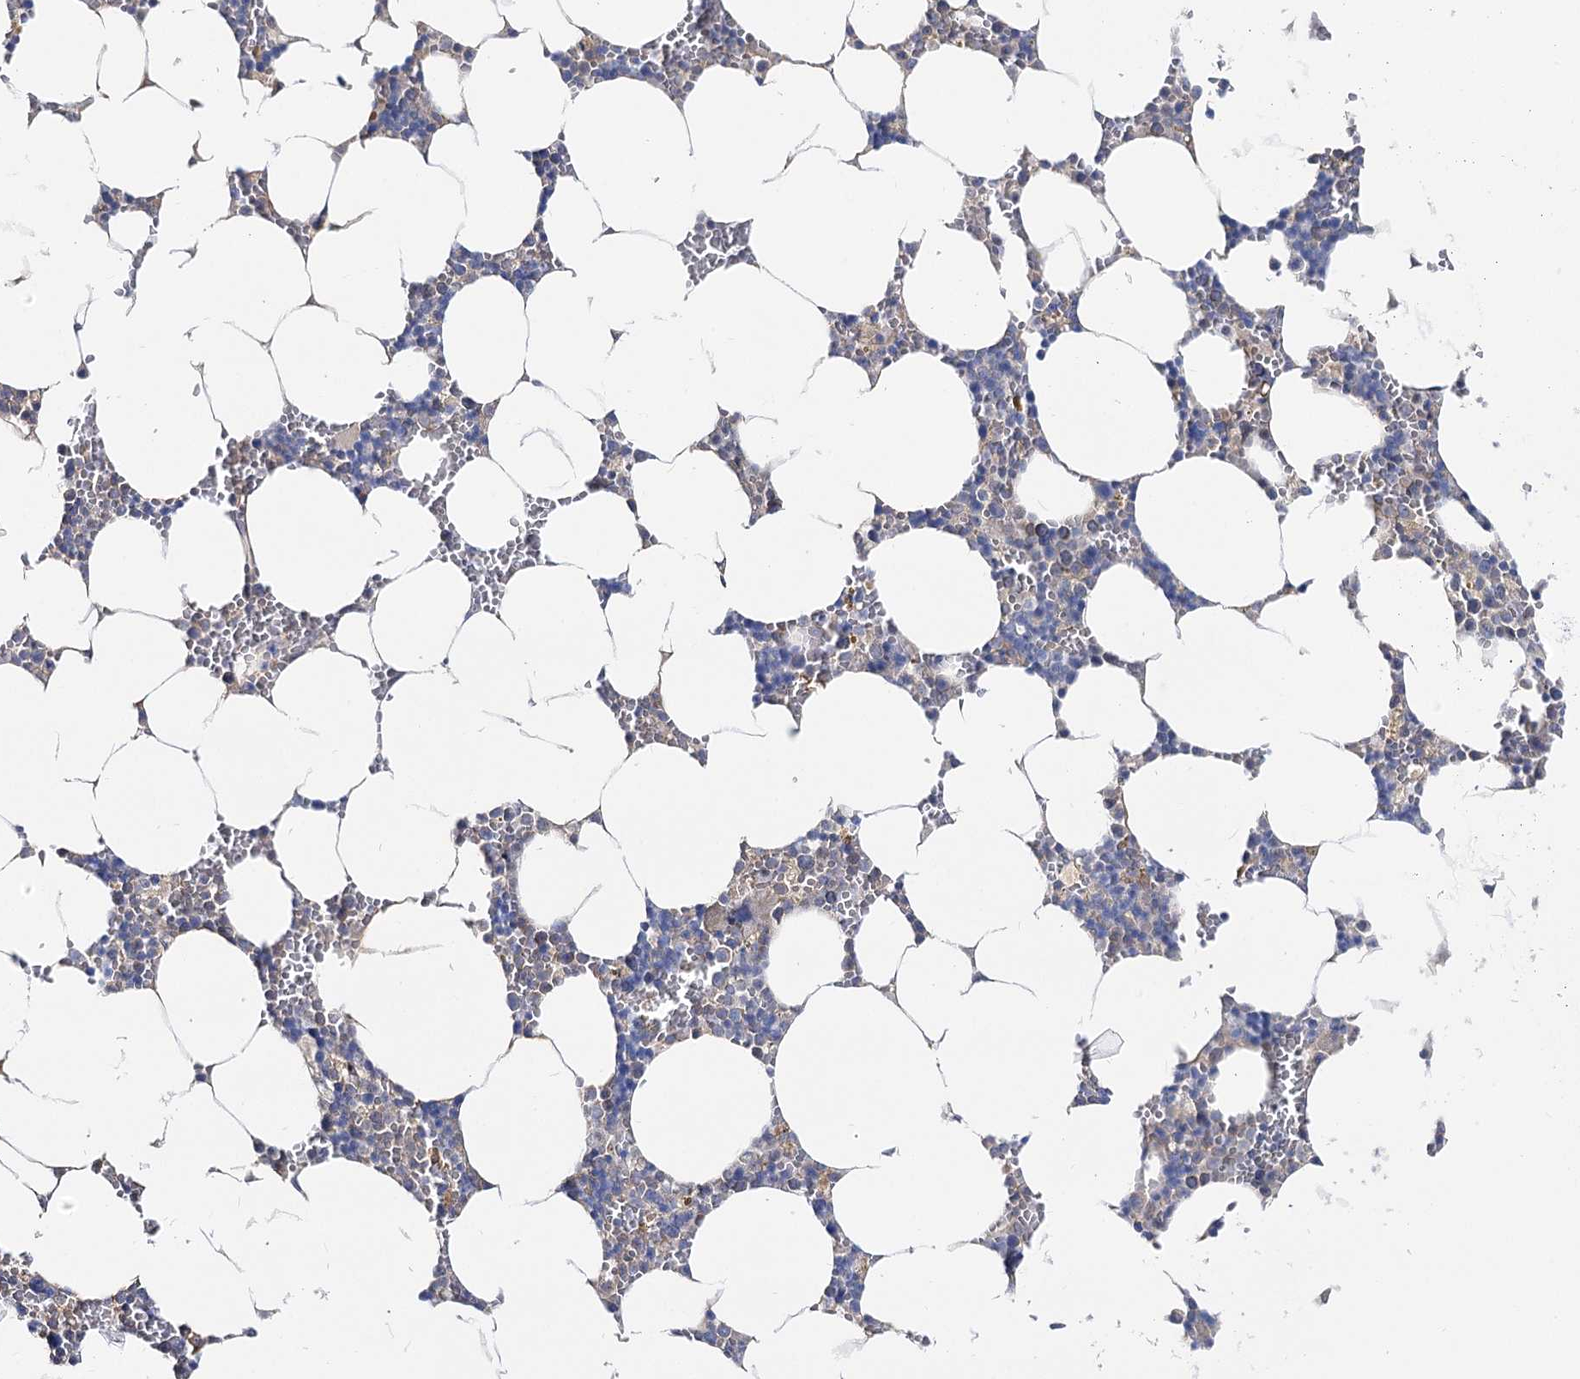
{"staining": {"intensity": "negative", "quantity": "none", "location": "none"}, "tissue": "bone marrow", "cell_type": "Hematopoietic cells", "image_type": "normal", "snomed": [{"axis": "morphology", "description": "Normal tissue, NOS"}, {"axis": "topography", "description": "Bone marrow"}], "caption": "The IHC photomicrograph has no significant expression in hematopoietic cells of bone marrow.", "gene": "UGP2", "patient": {"sex": "male", "age": 70}}